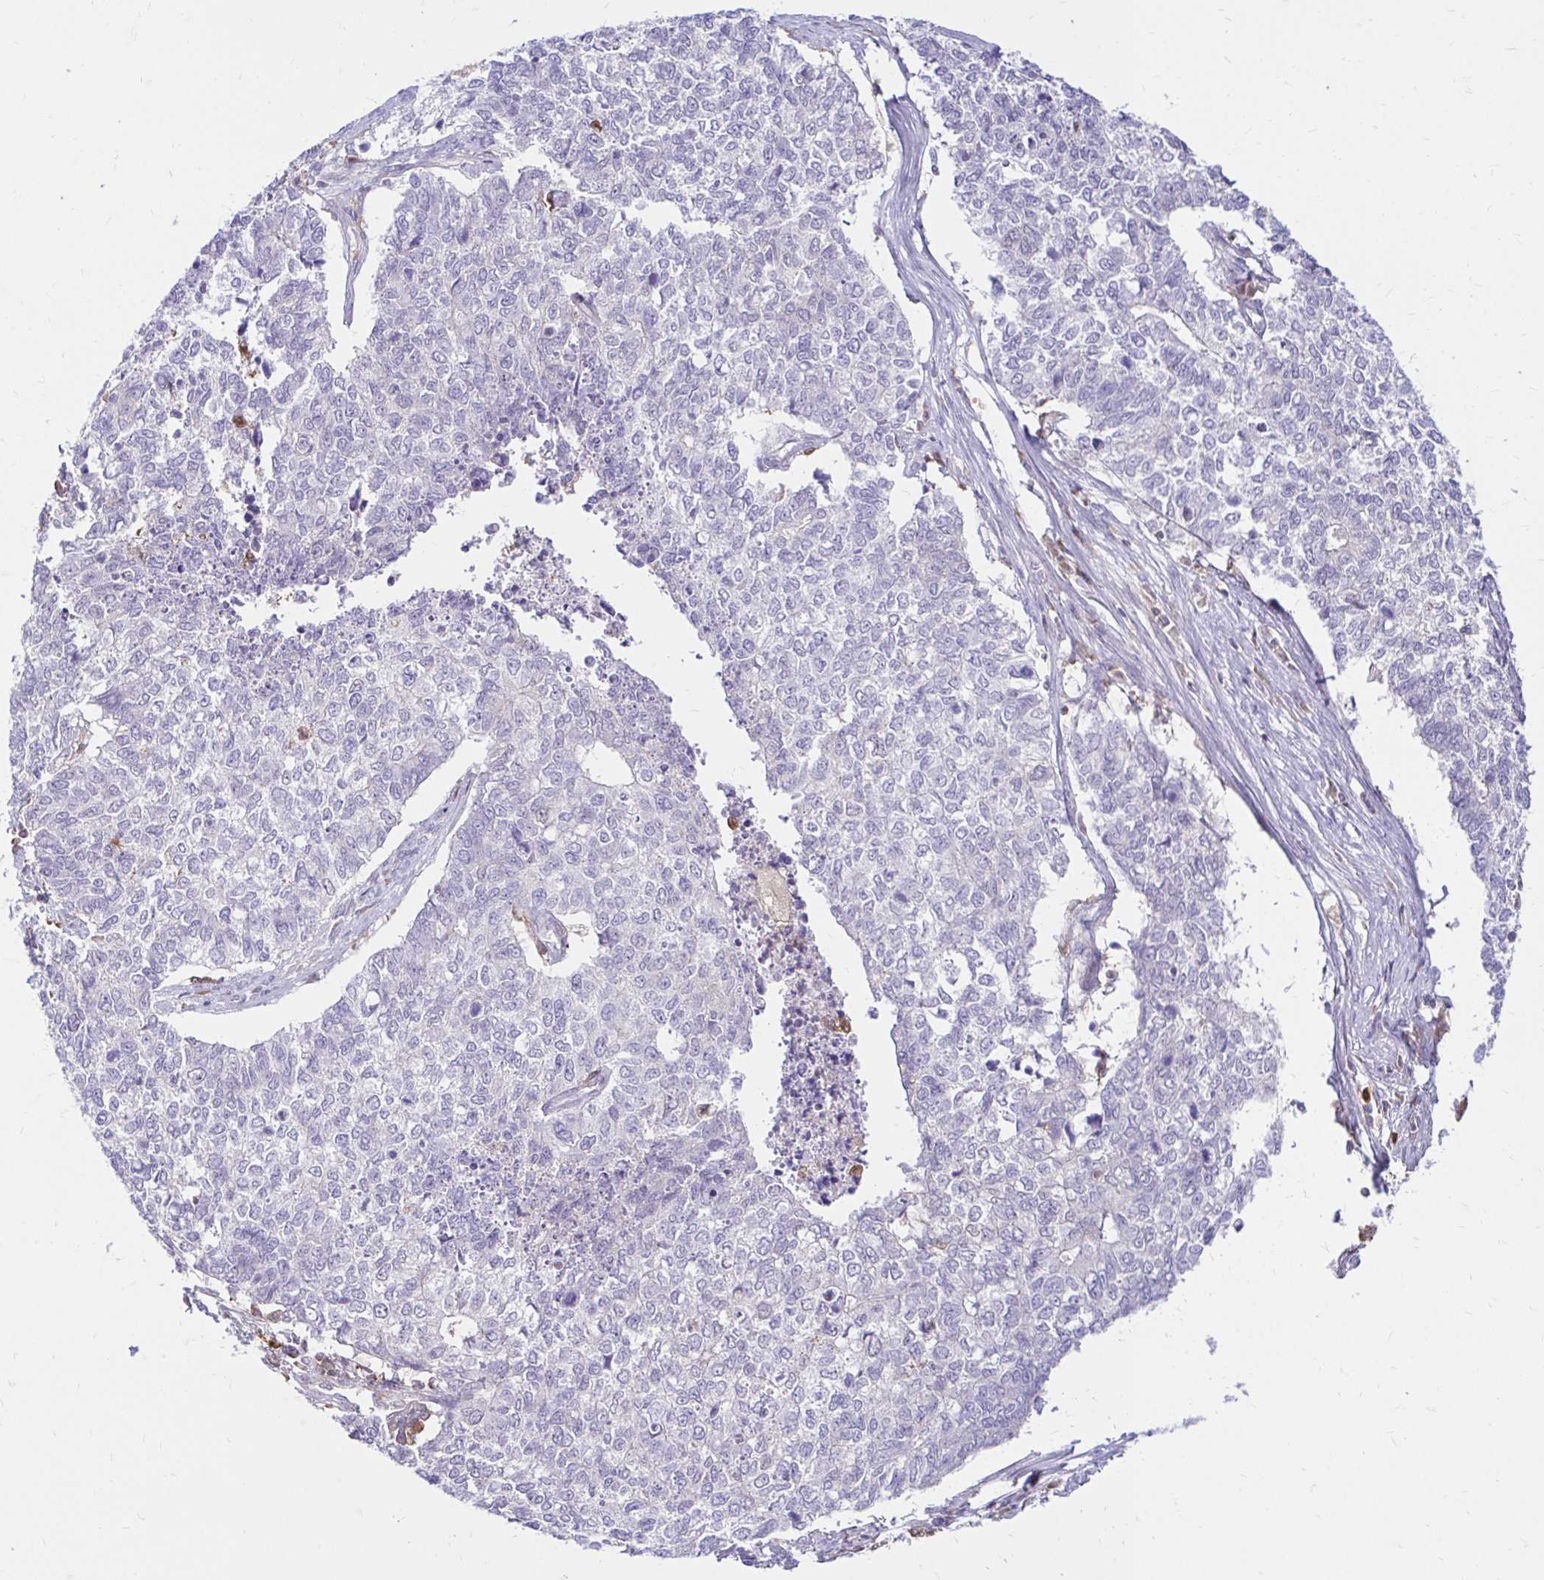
{"staining": {"intensity": "negative", "quantity": "none", "location": "none"}, "tissue": "cervical cancer", "cell_type": "Tumor cells", "image_type": "cancer", "snomed": [{"axis": "morphology", "description": "Adenocarcinoma, NOS"}, {"axis": "topography", "description": "Cervix"}], "caption": "Immunohistochemical staining of human cervical adenocarcinoma reveals no significant expression in tumor cells.", "gene": "PYCARD", "patient": {"sex": "female", "age": 63}}